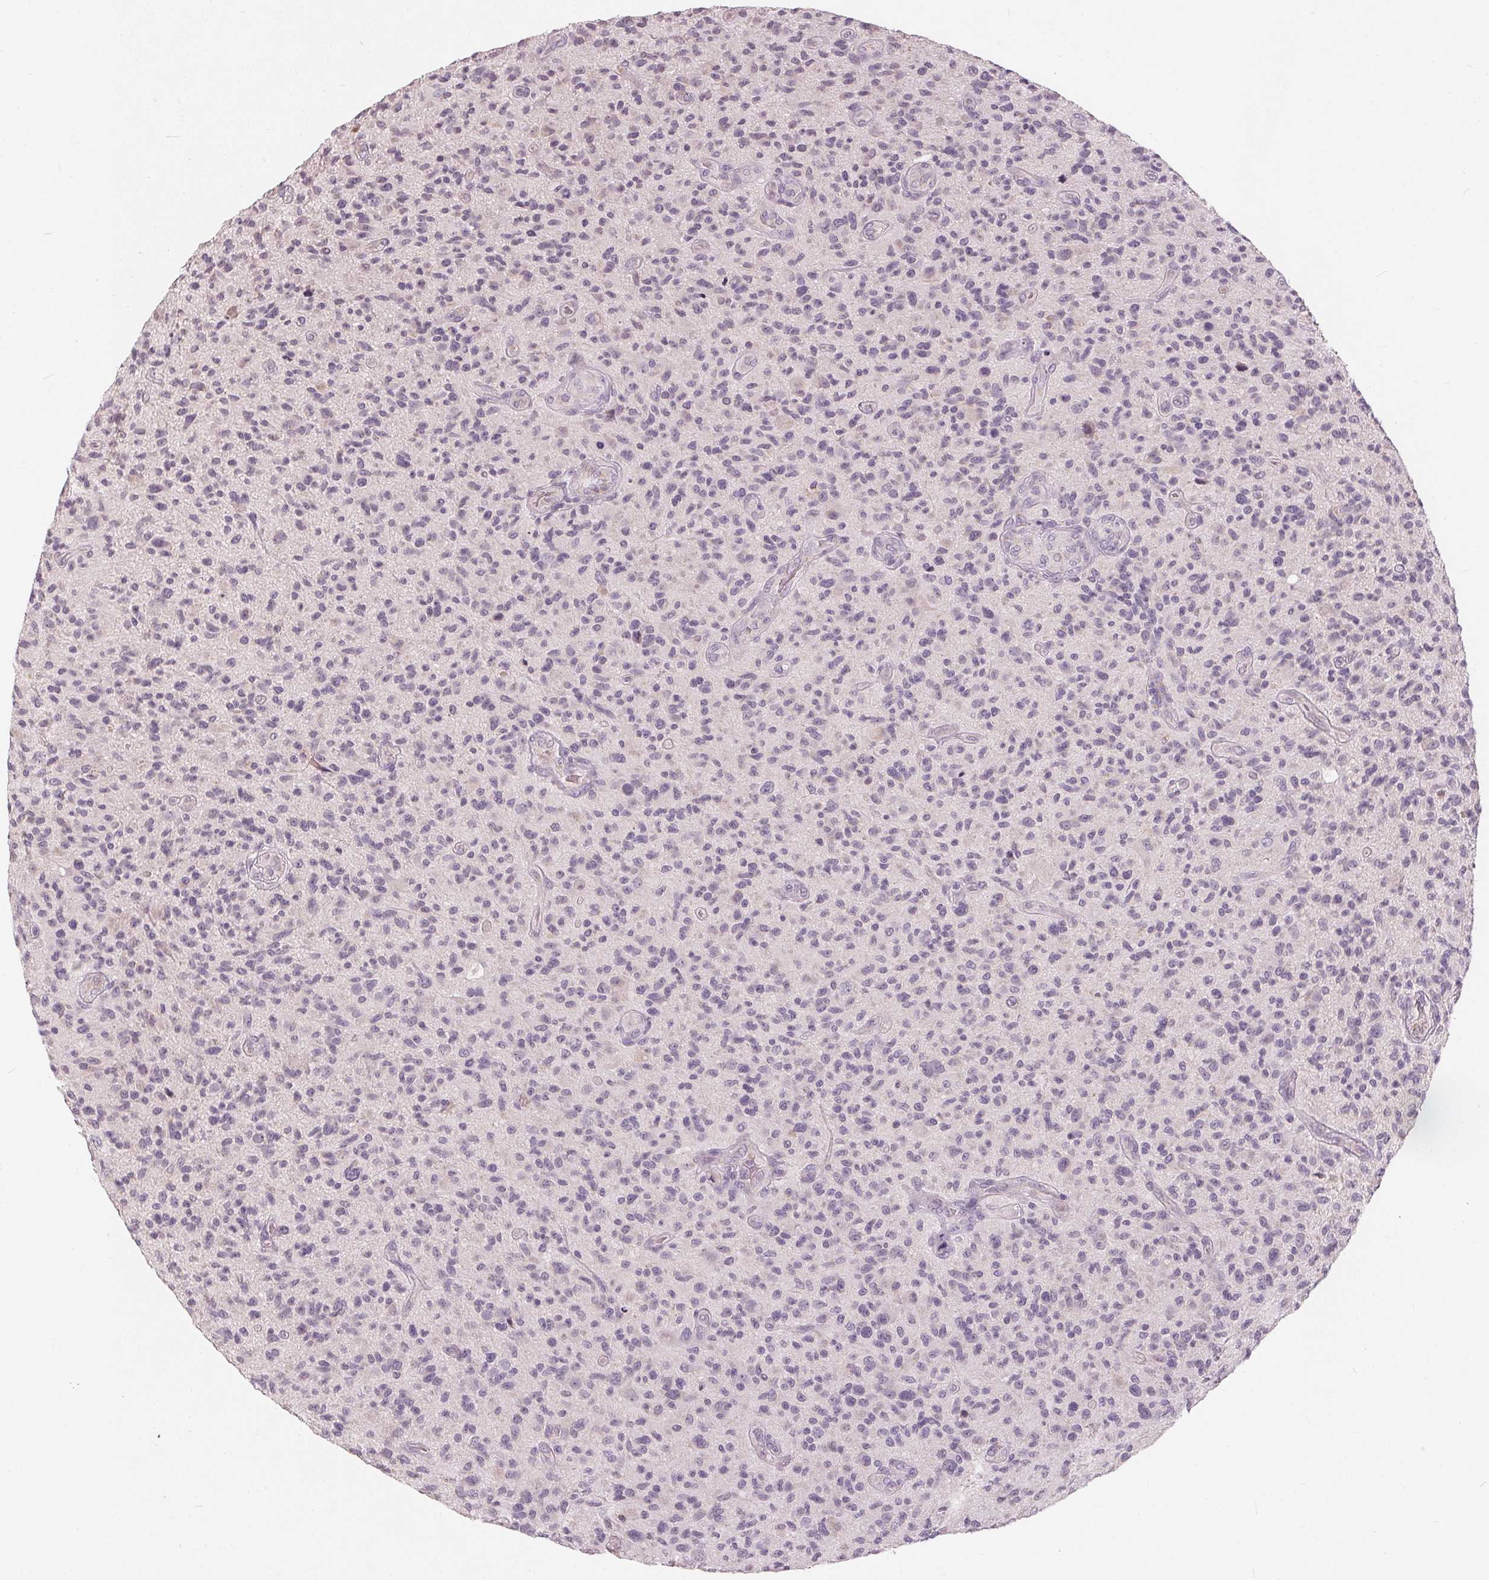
{"staining": {"intensity": "negative", "quantity": "none", "location": "none"}, "tissue": "glioma", "cell_type": "Tumor cells", "image_type": "cancer", "snomed": [{"axis": "morphology", "description": "Glioma, malignant, High grade"}, {"axis": "topography", "description": "Brain"}], "caption": "Glioma was stained to show a protein in brown. There is no significant expression in tumor cells.", "gene": "TRIM60", "patient": {"sex": "male", "age": 47}}